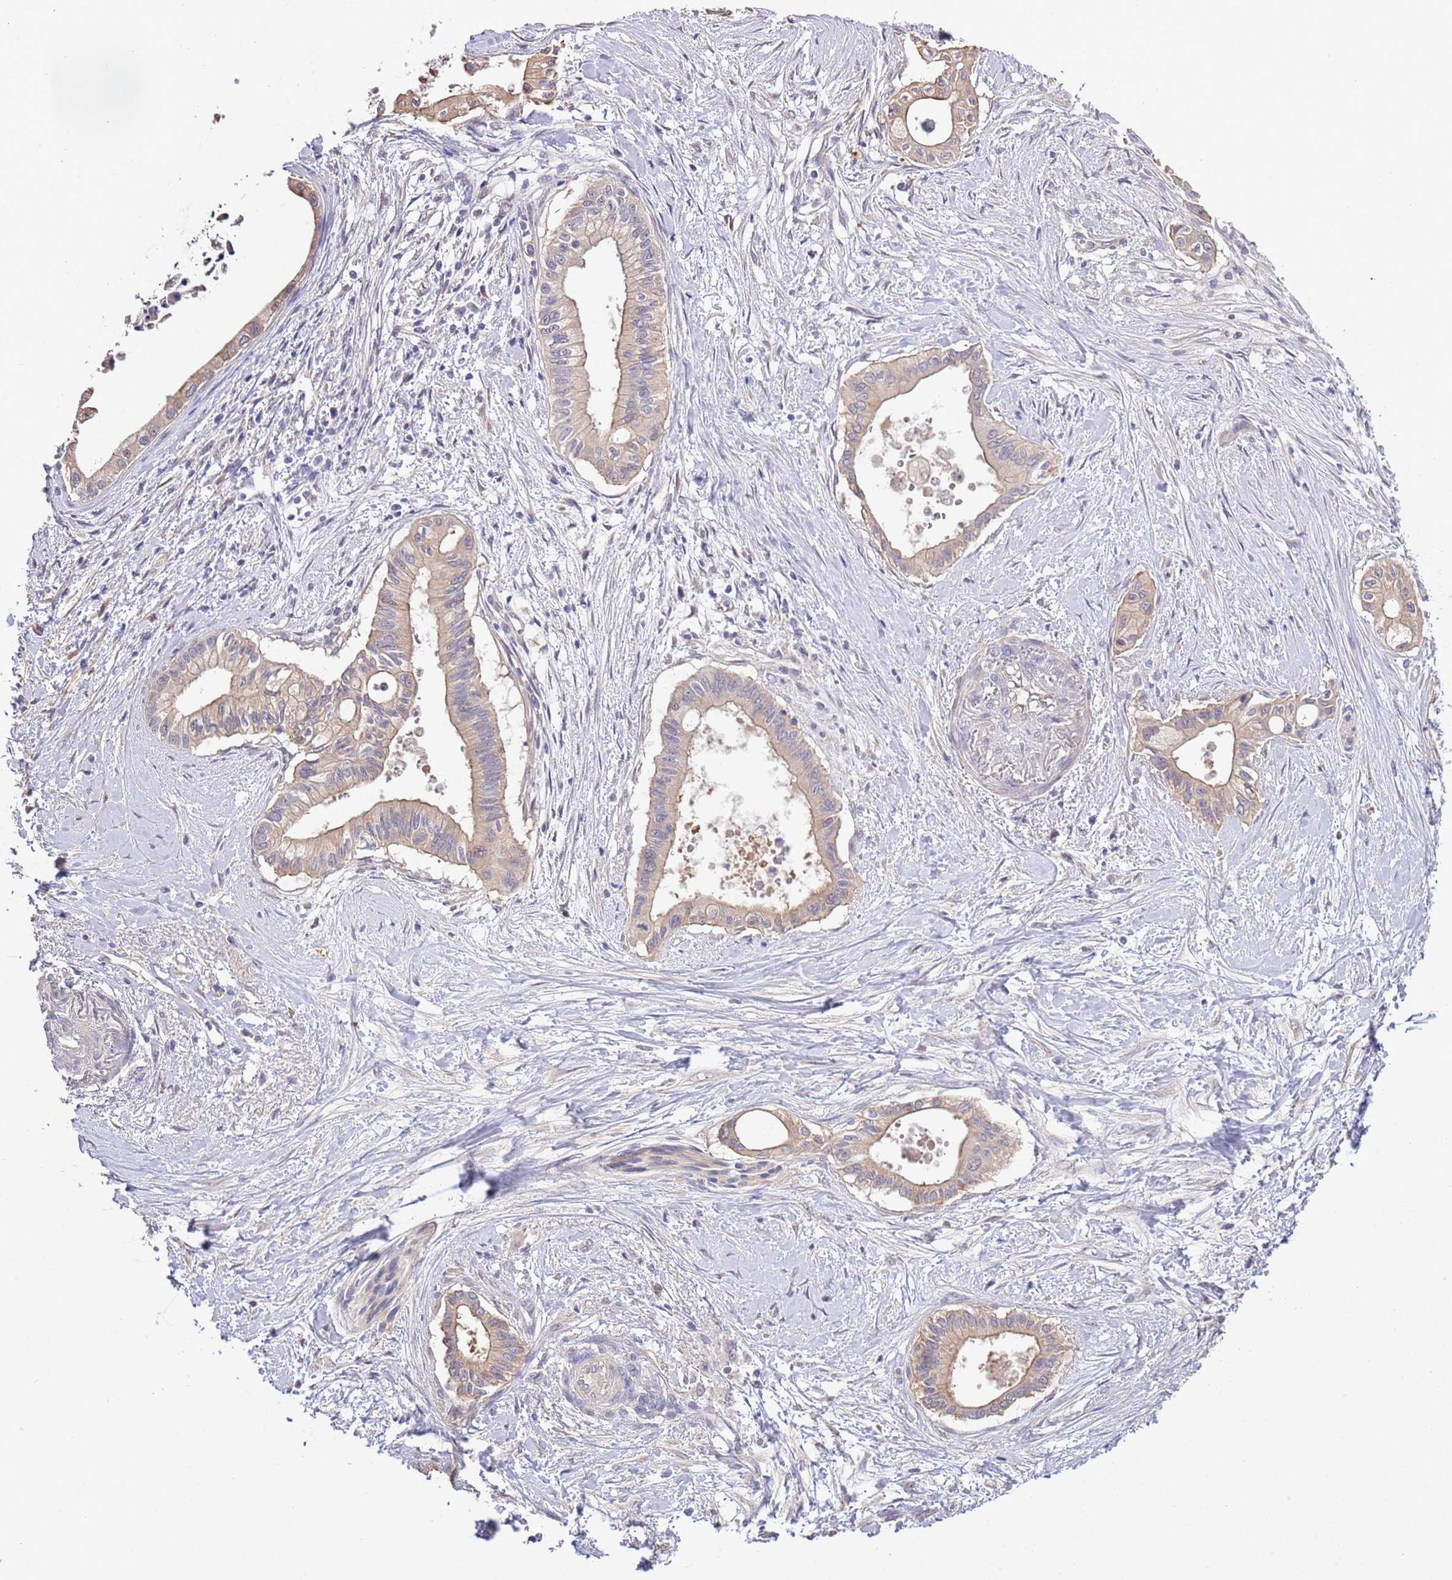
{"staining": {"intensity": "weak", "quantity": ">75%", "location": "cytoplasmic/membranous"}, "tissue": "pancreatic cancer", "cell_type": "Tumor cells", "image_type": "cancer", "snomed": [{"axis": "morphology", "description": "Adenocarcinoma, NOS"}, {"axis": "topography", "description": "Pancreas"}], "caption": "Pancreatic cancer (adenocarcinoma) was stained to show a protein in brown. There is low levels of weak cytoplasmic/membranous positivity in about >75% of tumor cells. The staining is performed using DAB (3,3'-diaminobenzidine) brown chromogen to label protein expression. The nuclei are counter-stained blue using hematoxylin.", "gene": "LIPJ", "patient": {"sex": "male", "age": 78}}